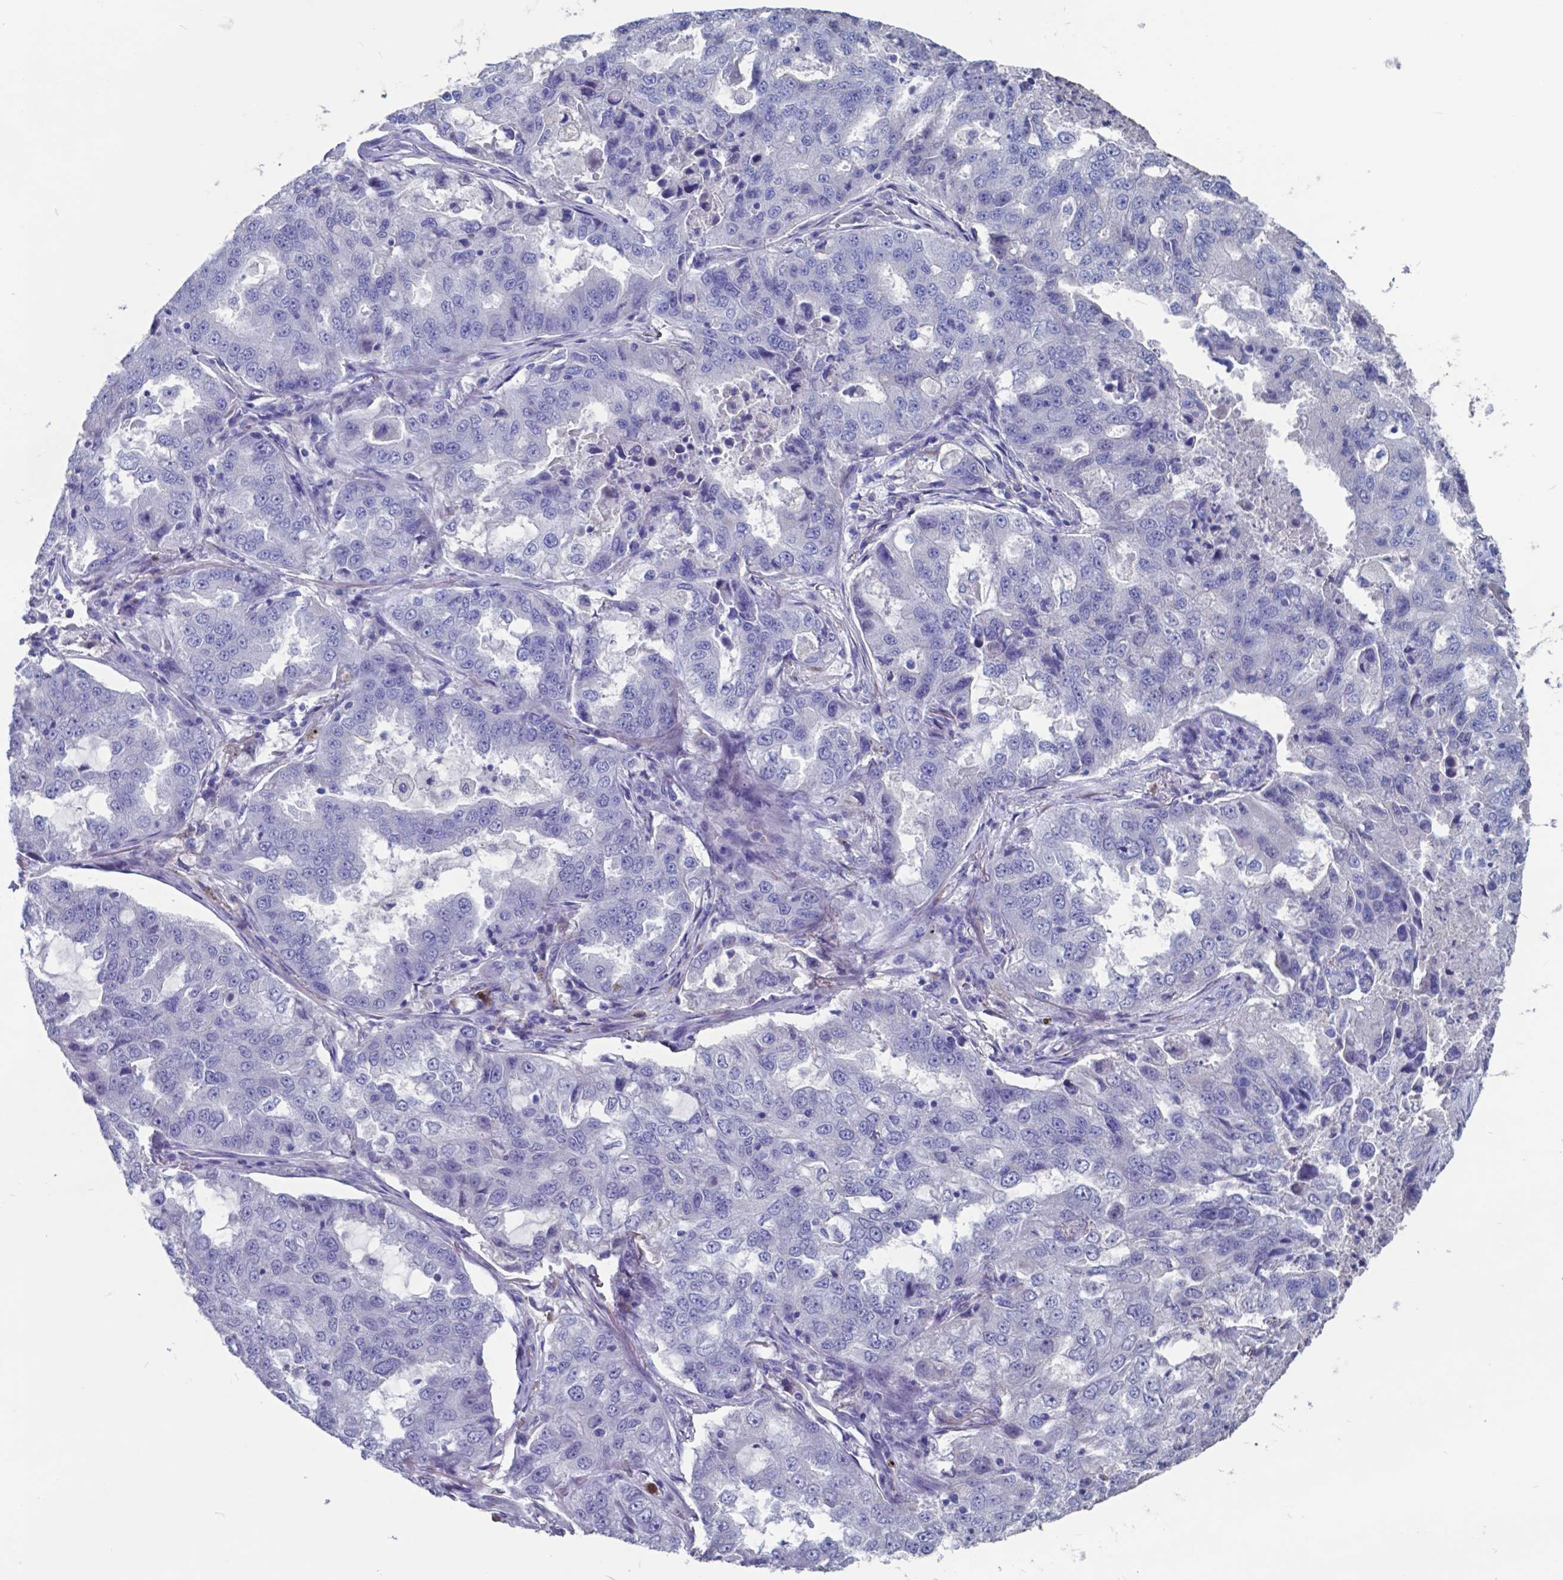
{"staining": {"intensity": "negative", "quantity": "none", "location": "none"}, "tissue": "lung cancer", "cell_type": "Tumor cells", "image_type": "cancer", "snomed": [{"axis": "morphology", "description": "Adenocarcinoma, NOS"}, {"axis": "topography", "description": "Lung"}], "caption": "An immunohistochemistry (IHC) image of lung adenocarcinoma is shown. There is no staining in tumor cells of lung adenocarcinoma. Brightfield microscopy of IHC stained with DAB (brown) and hematoxylin (blue), captured at high magnification.", "gene": "TTR", "patient": {"sex": "female", "age": 61}}